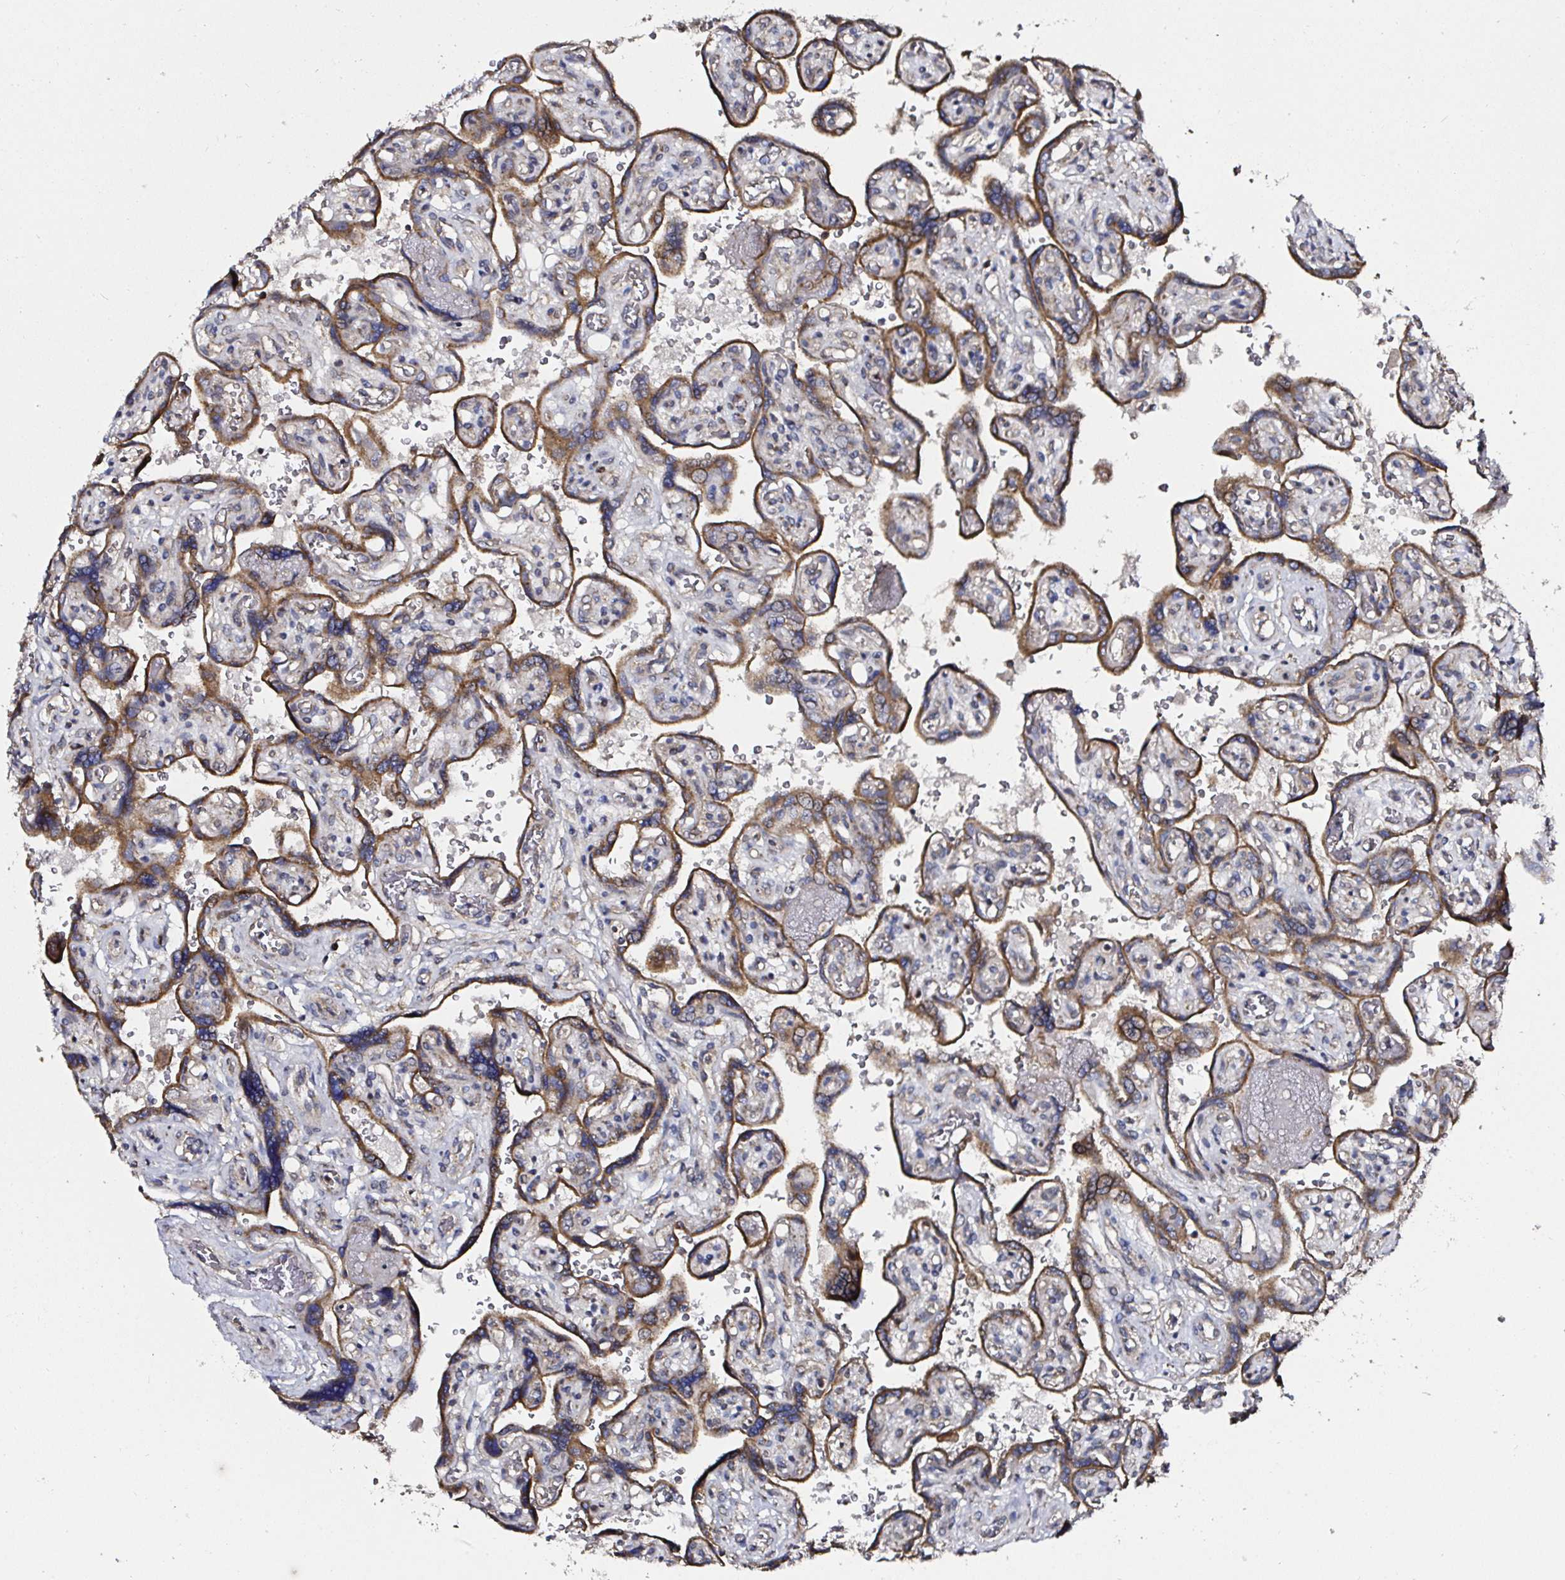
{"staining": {"intensity": "moderate", "quantity": ">75%", "location": "cytoplasmic/membranous"}, "tissue": "placenta", "cell_type": "Decidual cells", "image_type": "normal", "snomed": [{"axis": "morphology", "description": "Normal tissue, NOS"}, {"axis": "topography", "description": "Placenta"}], "caption": "This micrograph shows normal placenta stained with immunohistochemistry to label a protein in brown. The cytoplasmic/membranous of decidual cells show moderate positivity for the protein. Nuclei are counter-stained blue.", "gene": "ATAD3A", "patient": {"sex": "female", "age": 32}}